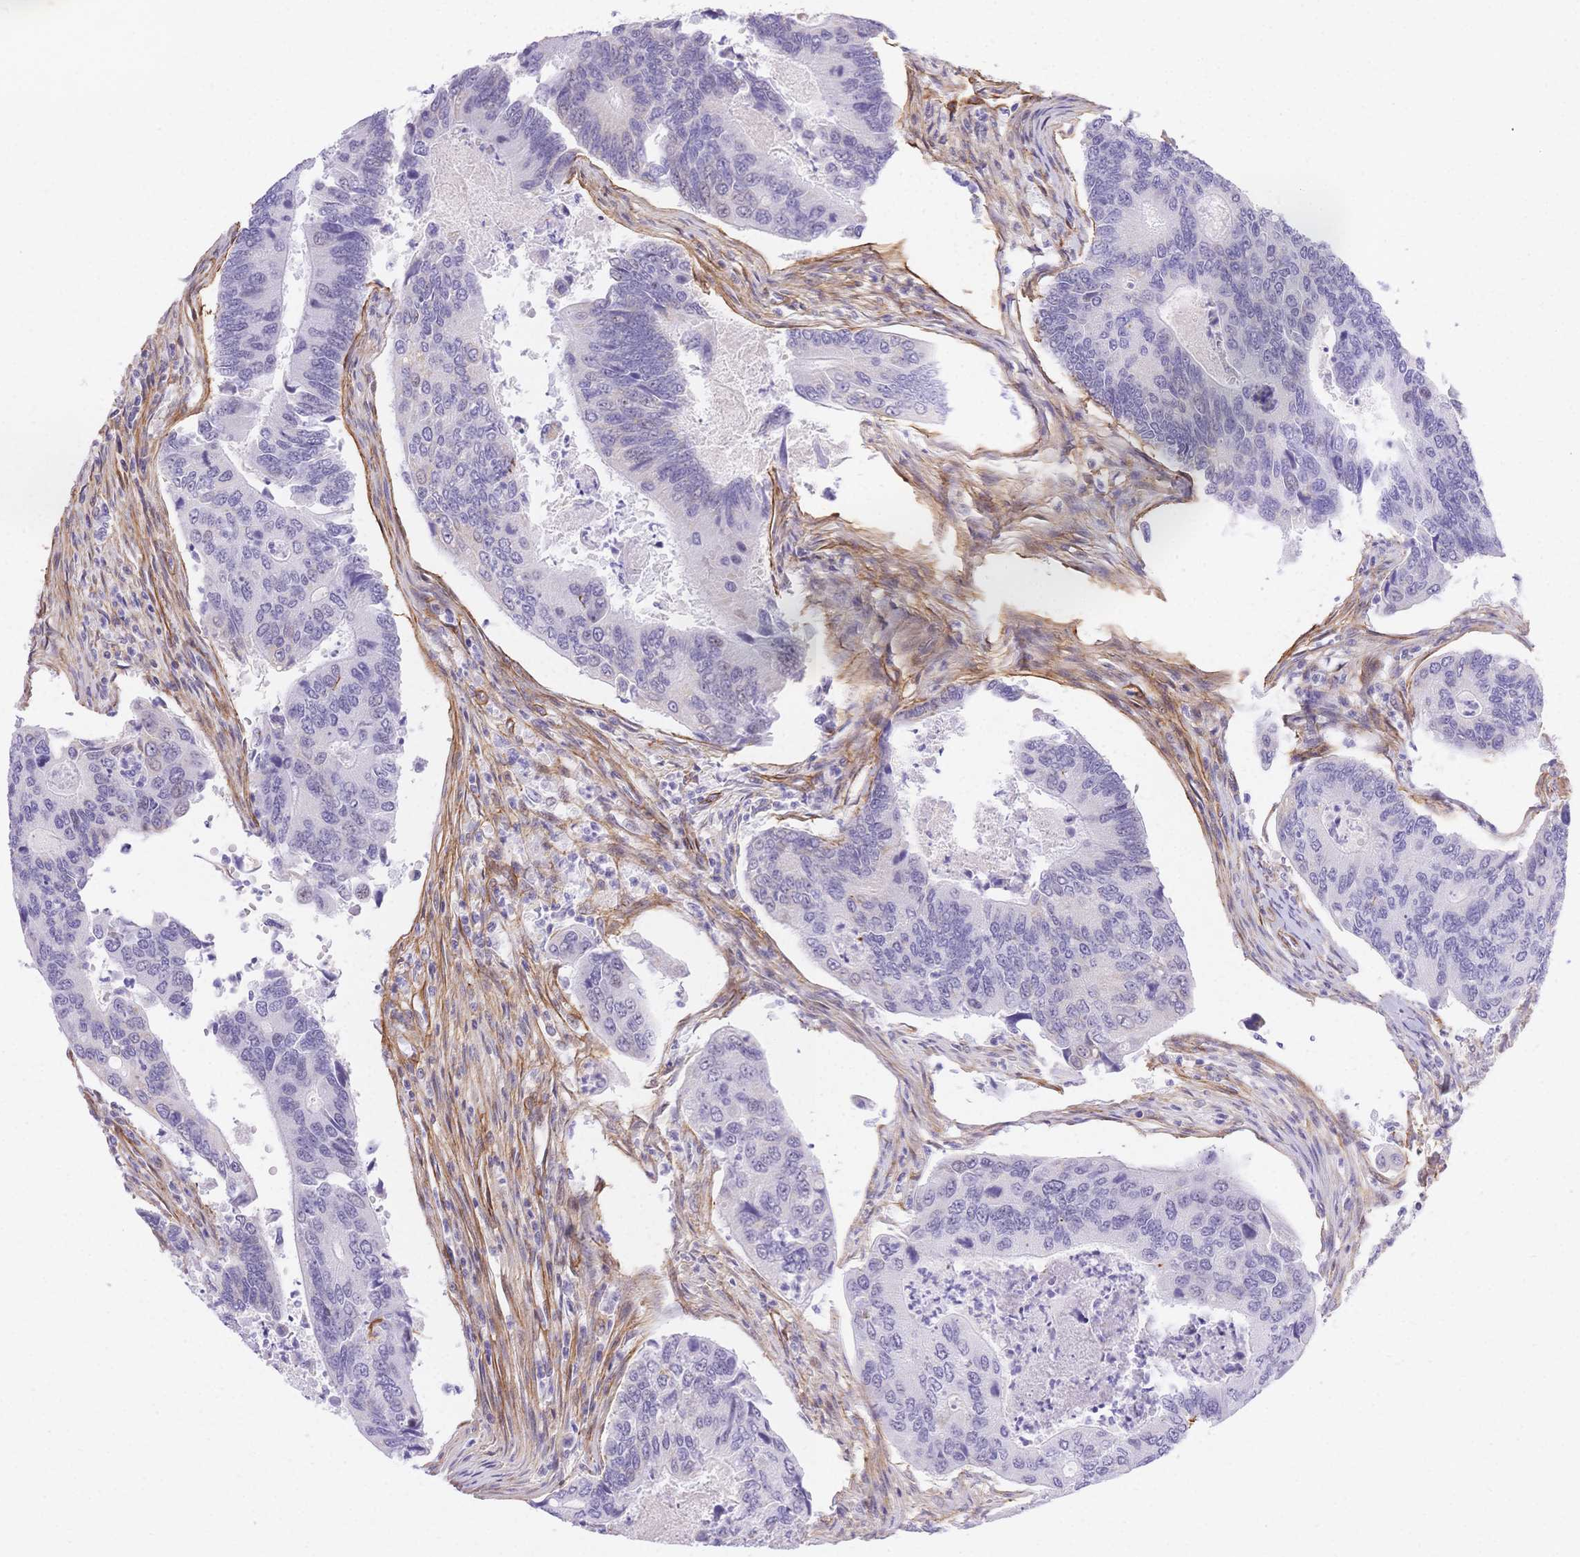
{"staining": {"intensity": "negative", "quantity": "none", "location": "none"}, "tissue": "colorectal cancer", "cell_type": "Tumor cells", "image_type": "cancer", "snomed": [{"axis": "morphology", "description": "Adenocarcinoma, NOS"}, {"axis": "topography", "description": "Colon"}], "caption": "Tumor cells show no significant protein expression in adenocarcinoma (colorectal). (Immunohistochemistry, brightfield microscopy, high magnification).", "gene": "PDZD2", "patient": {"sex": "female", "age": 67}}